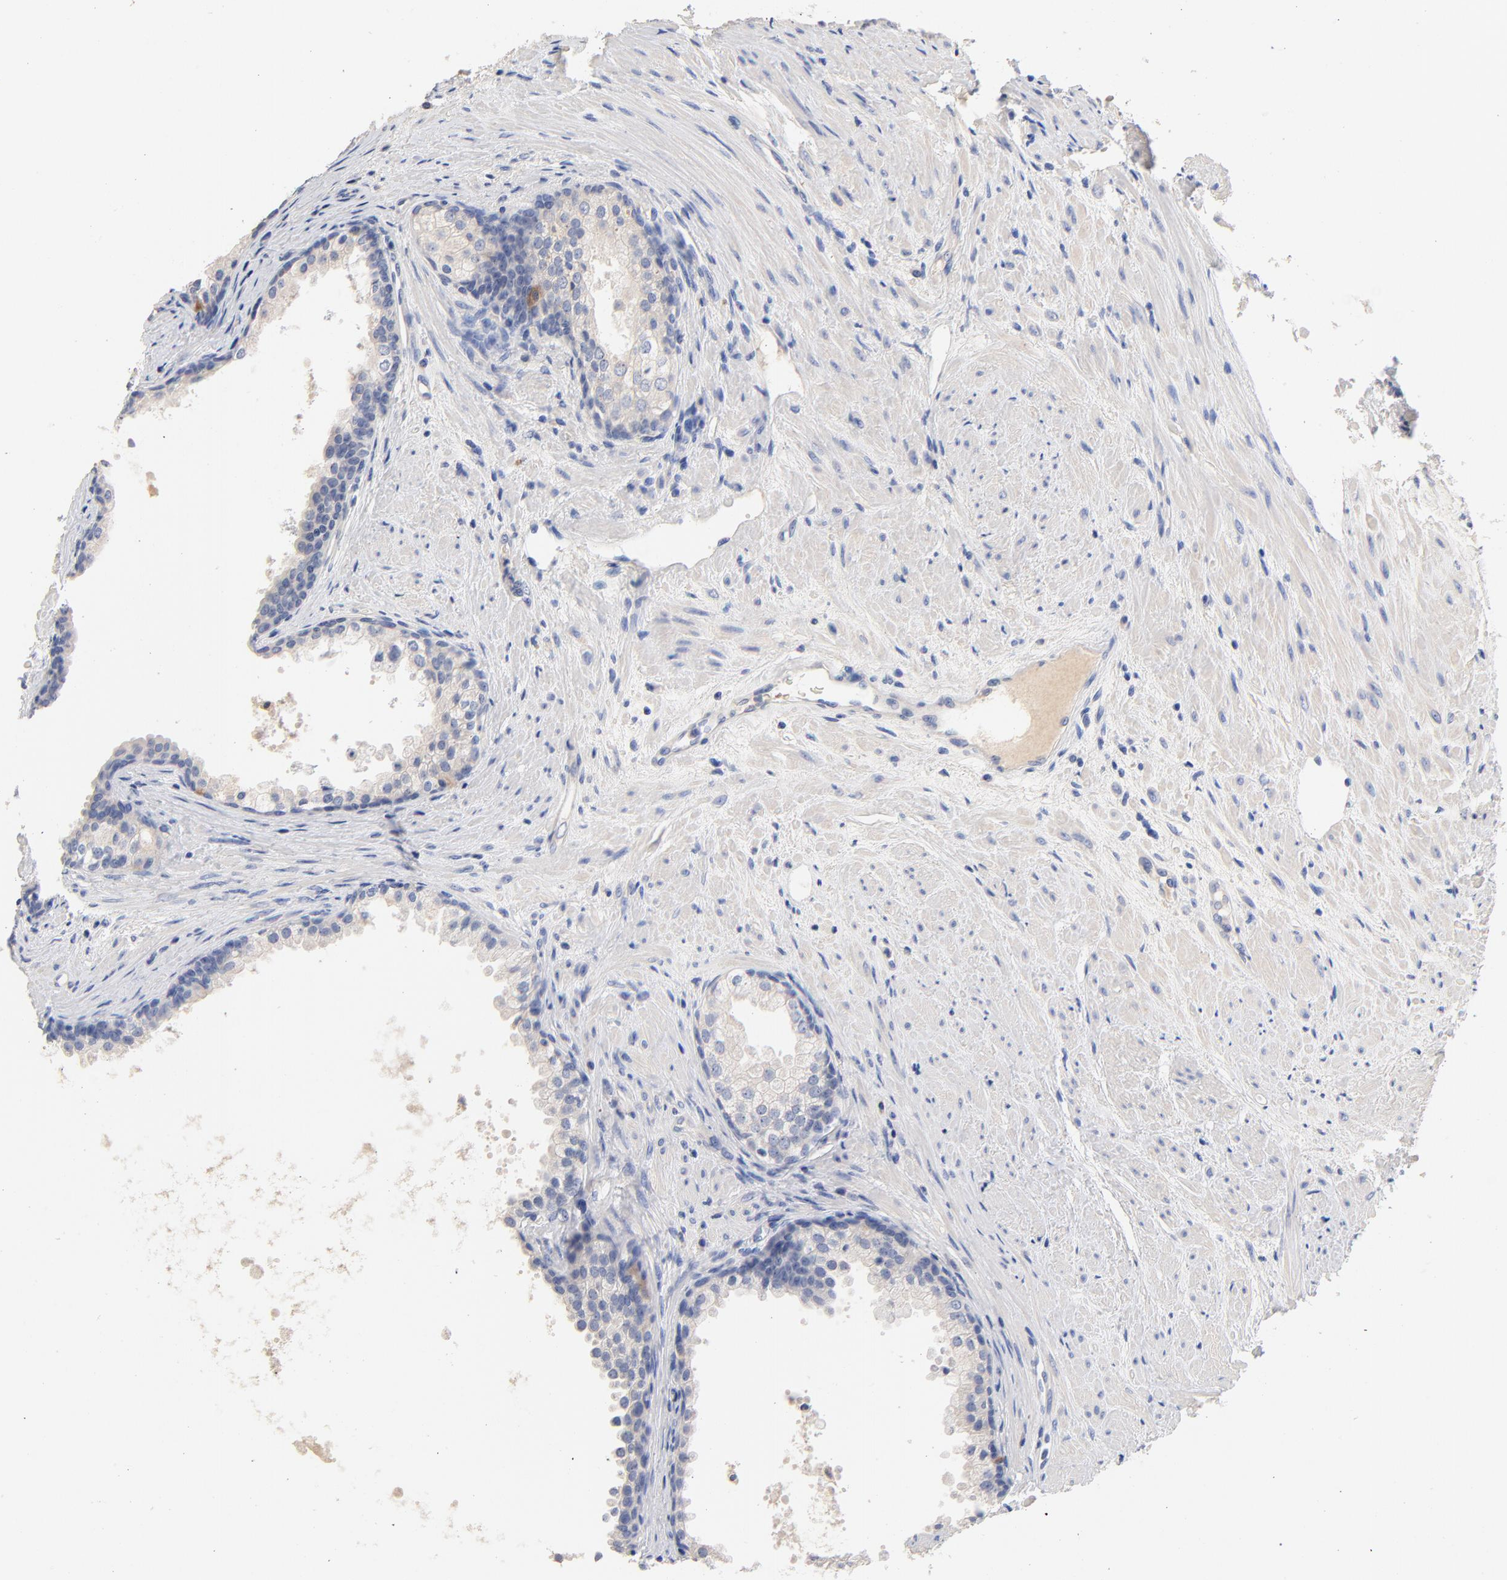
{"staining": {"intensity": "negative", "quantity": "none", "location": "none"}, "tissue": "prostate cancer", "cell_type": "Tumor cells", "image_type": "cancer", "snomed": [{"axis": "morphology", "description": "Adenocarcinoma, Medium grade"}, {"axis": "topography", "description": "Prostate"}], "caption": "Protein analysis of medium-grade adenocarcinoma (prostate) demonstrates no significant staining in tumor cells.", "gene": "CPS1", "patient": {"sex": "male", "age": 70}}